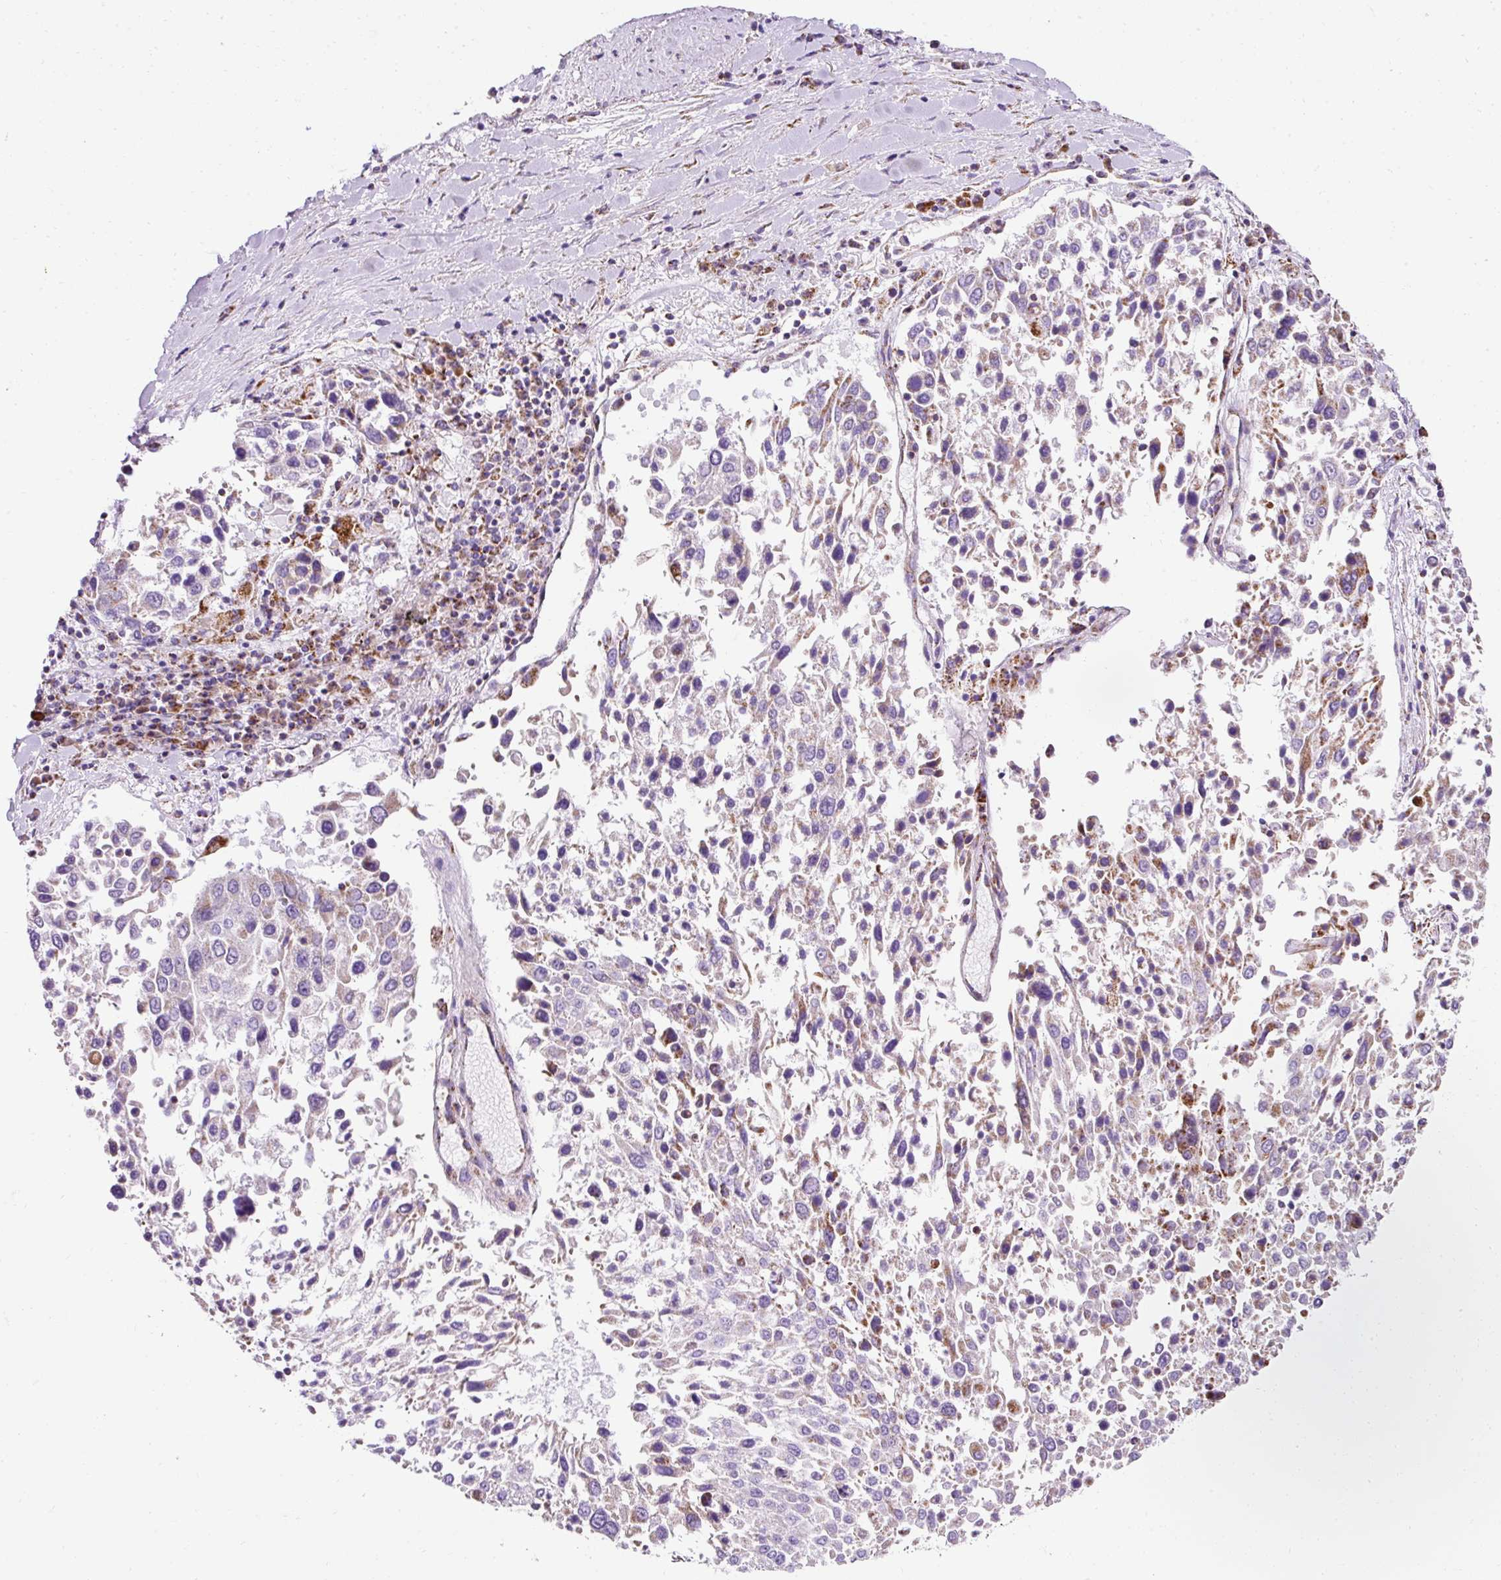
{"staining": {"intensity": "moderate", "quantity": "<25%", "location": "cytoplasmic/membranous"}, "tissue": "lung cancer", "cell_type": "Tumor cells", "image_type": "cancer", "snomed": [{"axis": "morphology", "description": "Squamous cell carcinoma, NOS"}, {"axis": "topography", "description": "Lung"}], "caption": "Lung cancer (squamous cell carcinoma) stained with a brown dye shows moderate cytoplasmic/membranous positive expression in about <25% of tumor cells.", "gene": "PLPP2", "patient": {"sex": "male", "age": 65}}